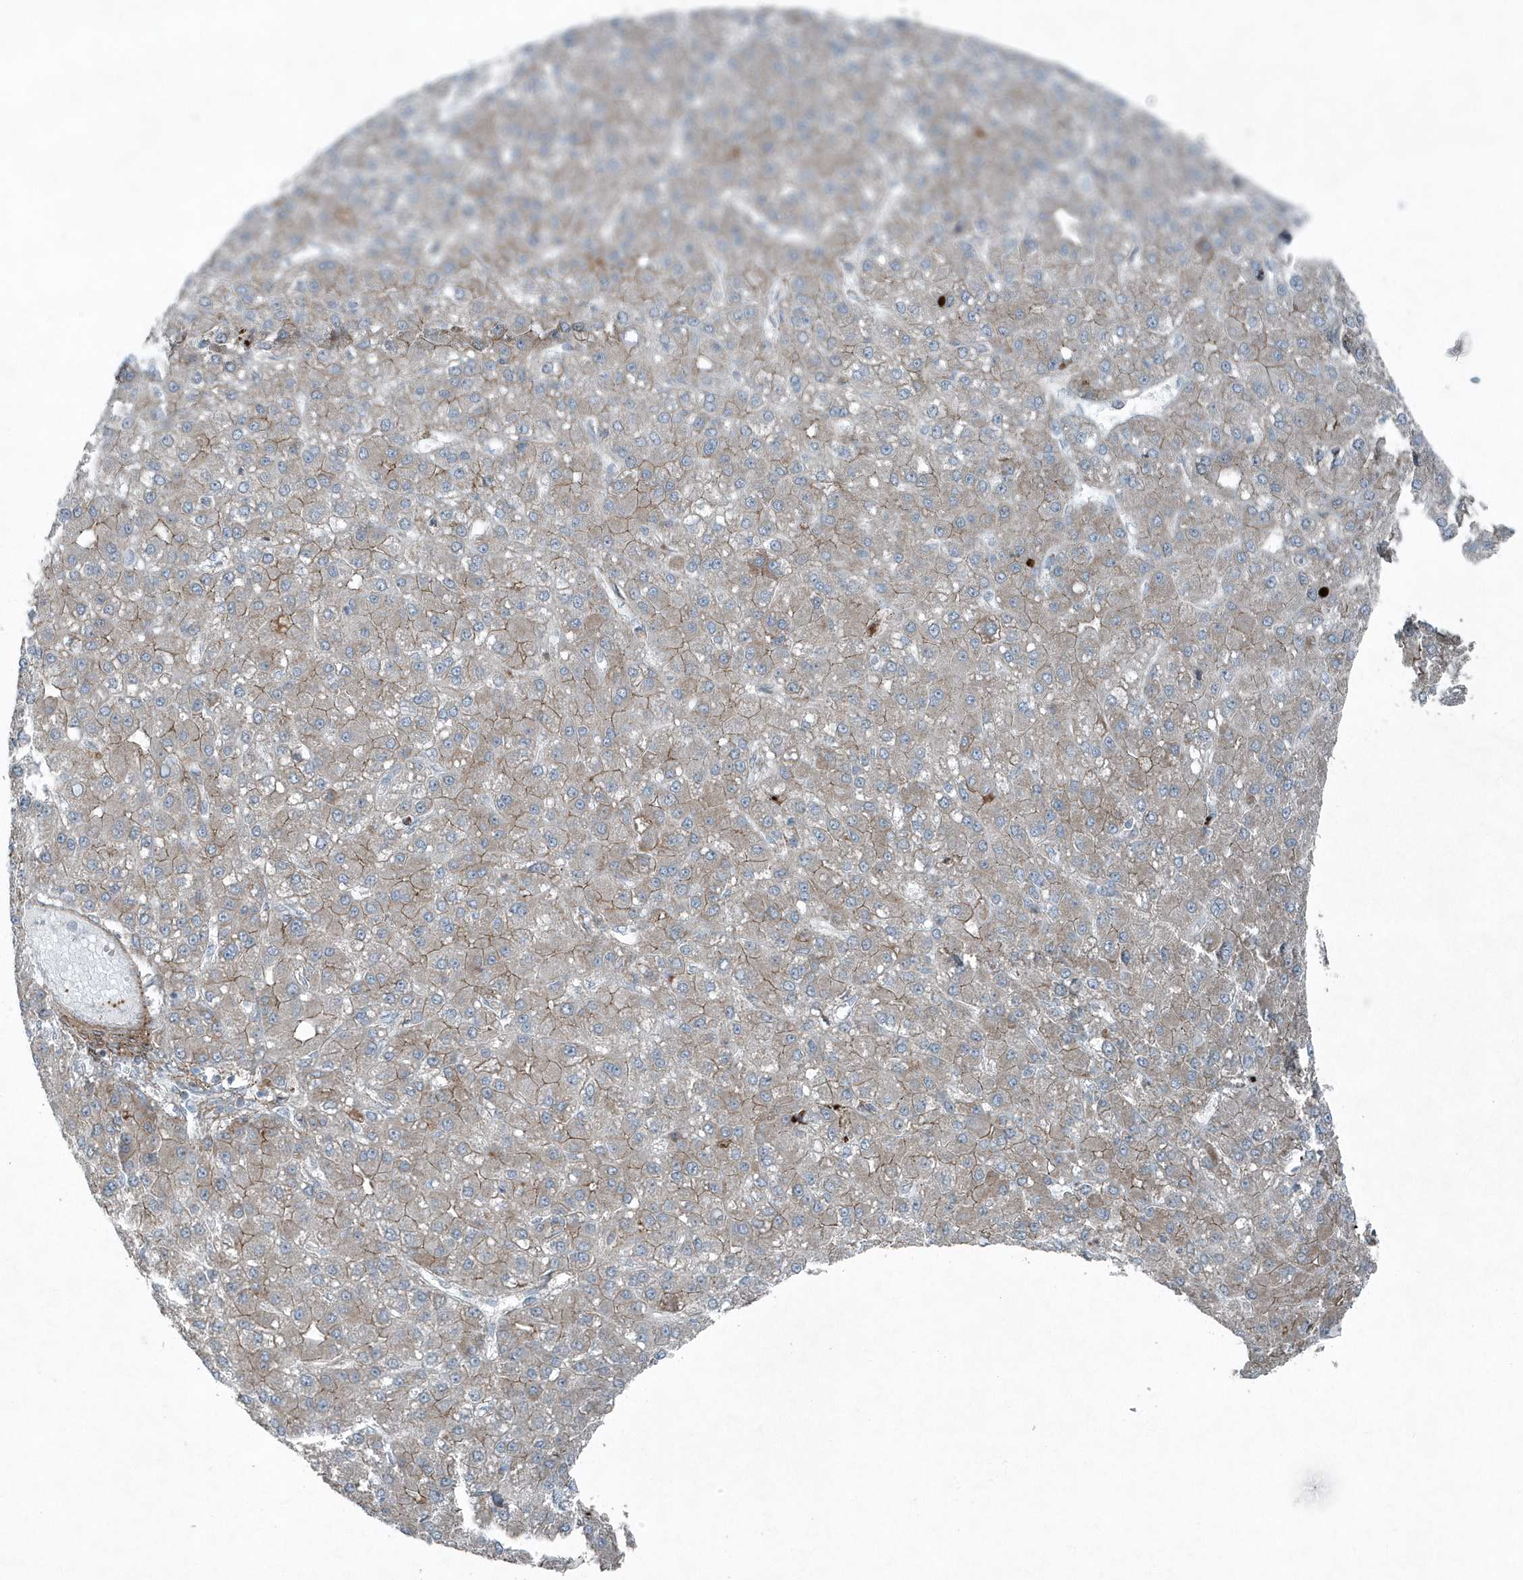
{"staining": {"intensity": "weak", "quantity": "25%-75%", "location": "cytoplasmic/membranous"}, "tissue": "liver cancer", "cell_type": "Tumor cells", "image_type": "cancer", "snomed": [{"axis": "morphology", "description": "Carcinoma, Hepatocellular, NOS"}, {"axis": "topography", "description": "Liver"}], "caption": "Immunohistochemical staining of human hepatocellular carcinoma (liver) shows weak cytoplasmic/membranous protein positivity in about 25%-75% of tumor cells.", "gene": "GCC2", "patient": {"sex": "male", "age": 67}}